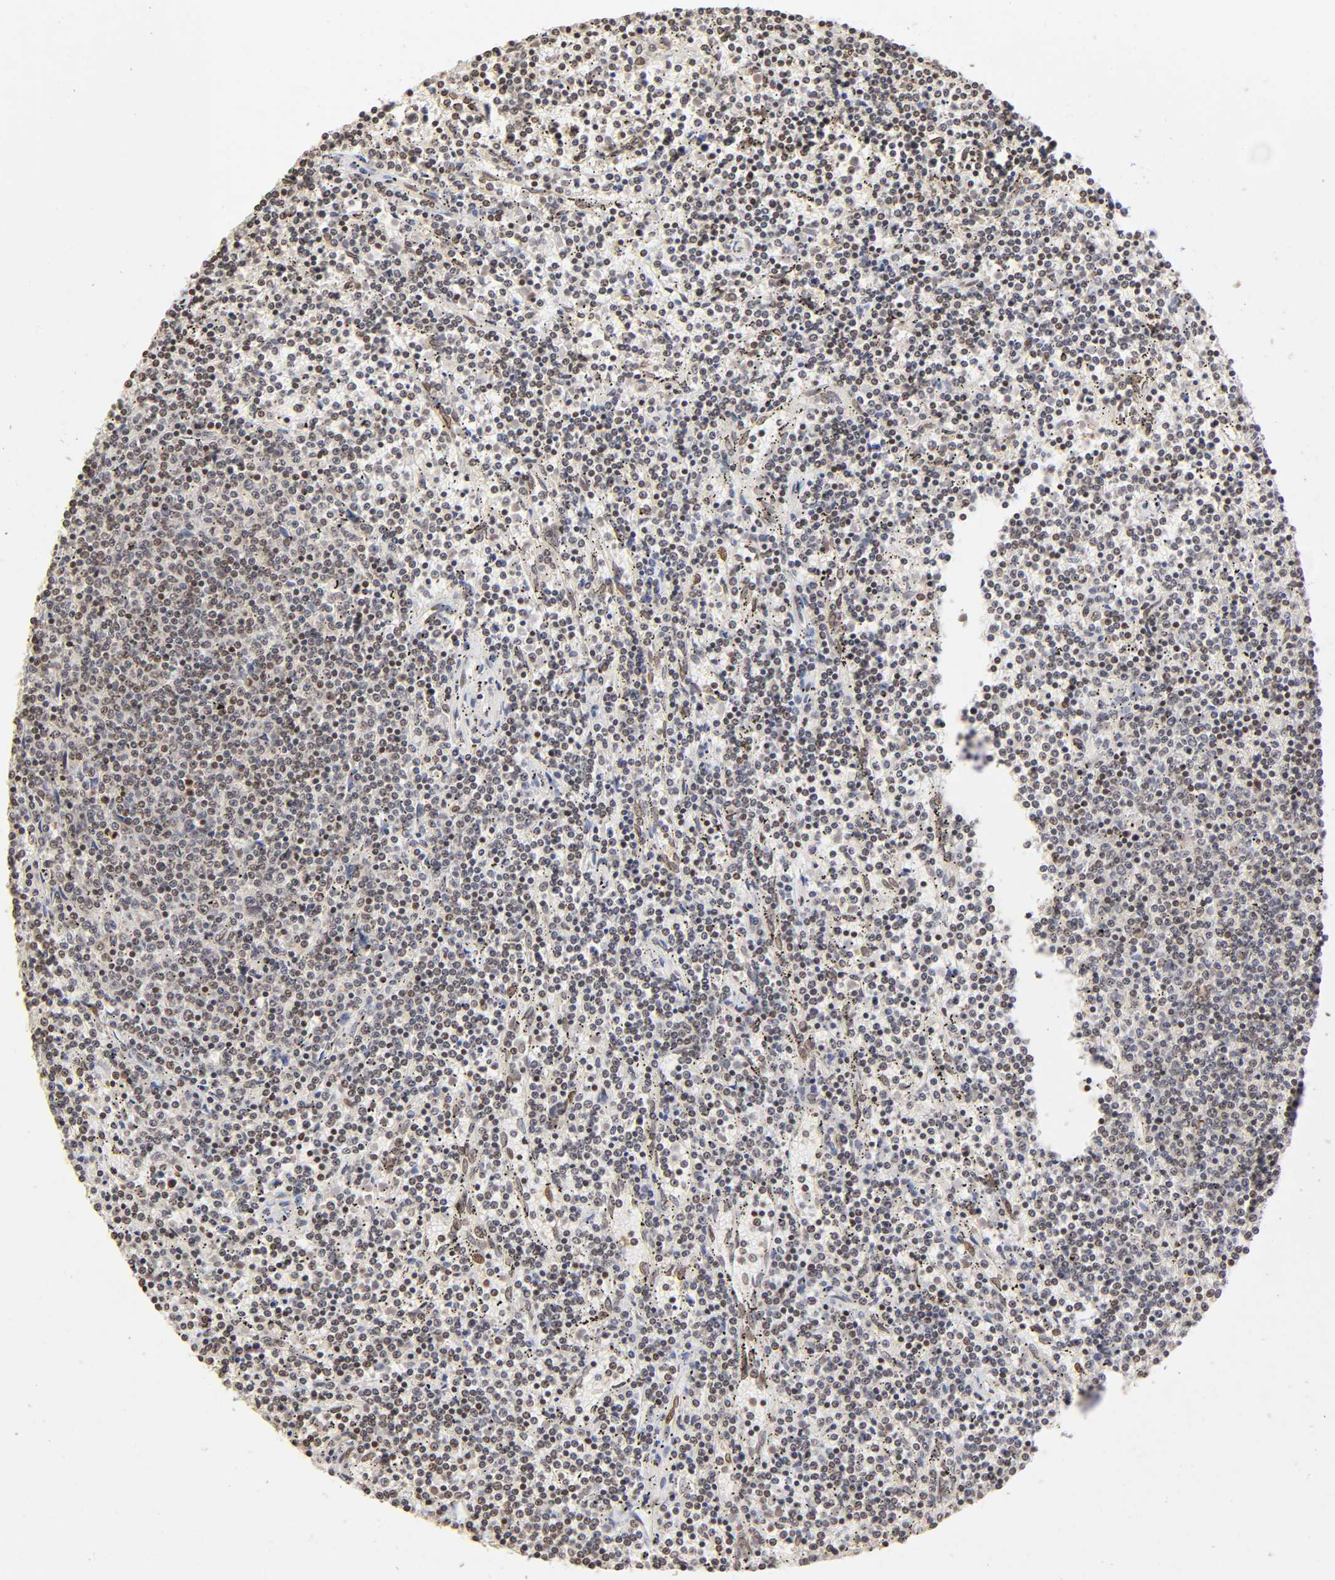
{"staining": {"intensity": "weak", "quantity": "<25%", "location": "cytoplasmic/membranous,nuclear"}, "tissue": "lymphoma", "cell_type": "Tumor cells", "image_type": "cancer", "snomed": [{"axis": "morphology", "description": "Malignant lymphoma, non-Hodgkin's type, Low grade"}, {"axis": "topography", "description": "Spleen"}], "caption": "Micrograph shows no protein expression in tumor cells of lymphoma tissue. Nuclei are stained in blue.", "gene": "MLLT6", "patient": {"sex": "female", "age": 50}}